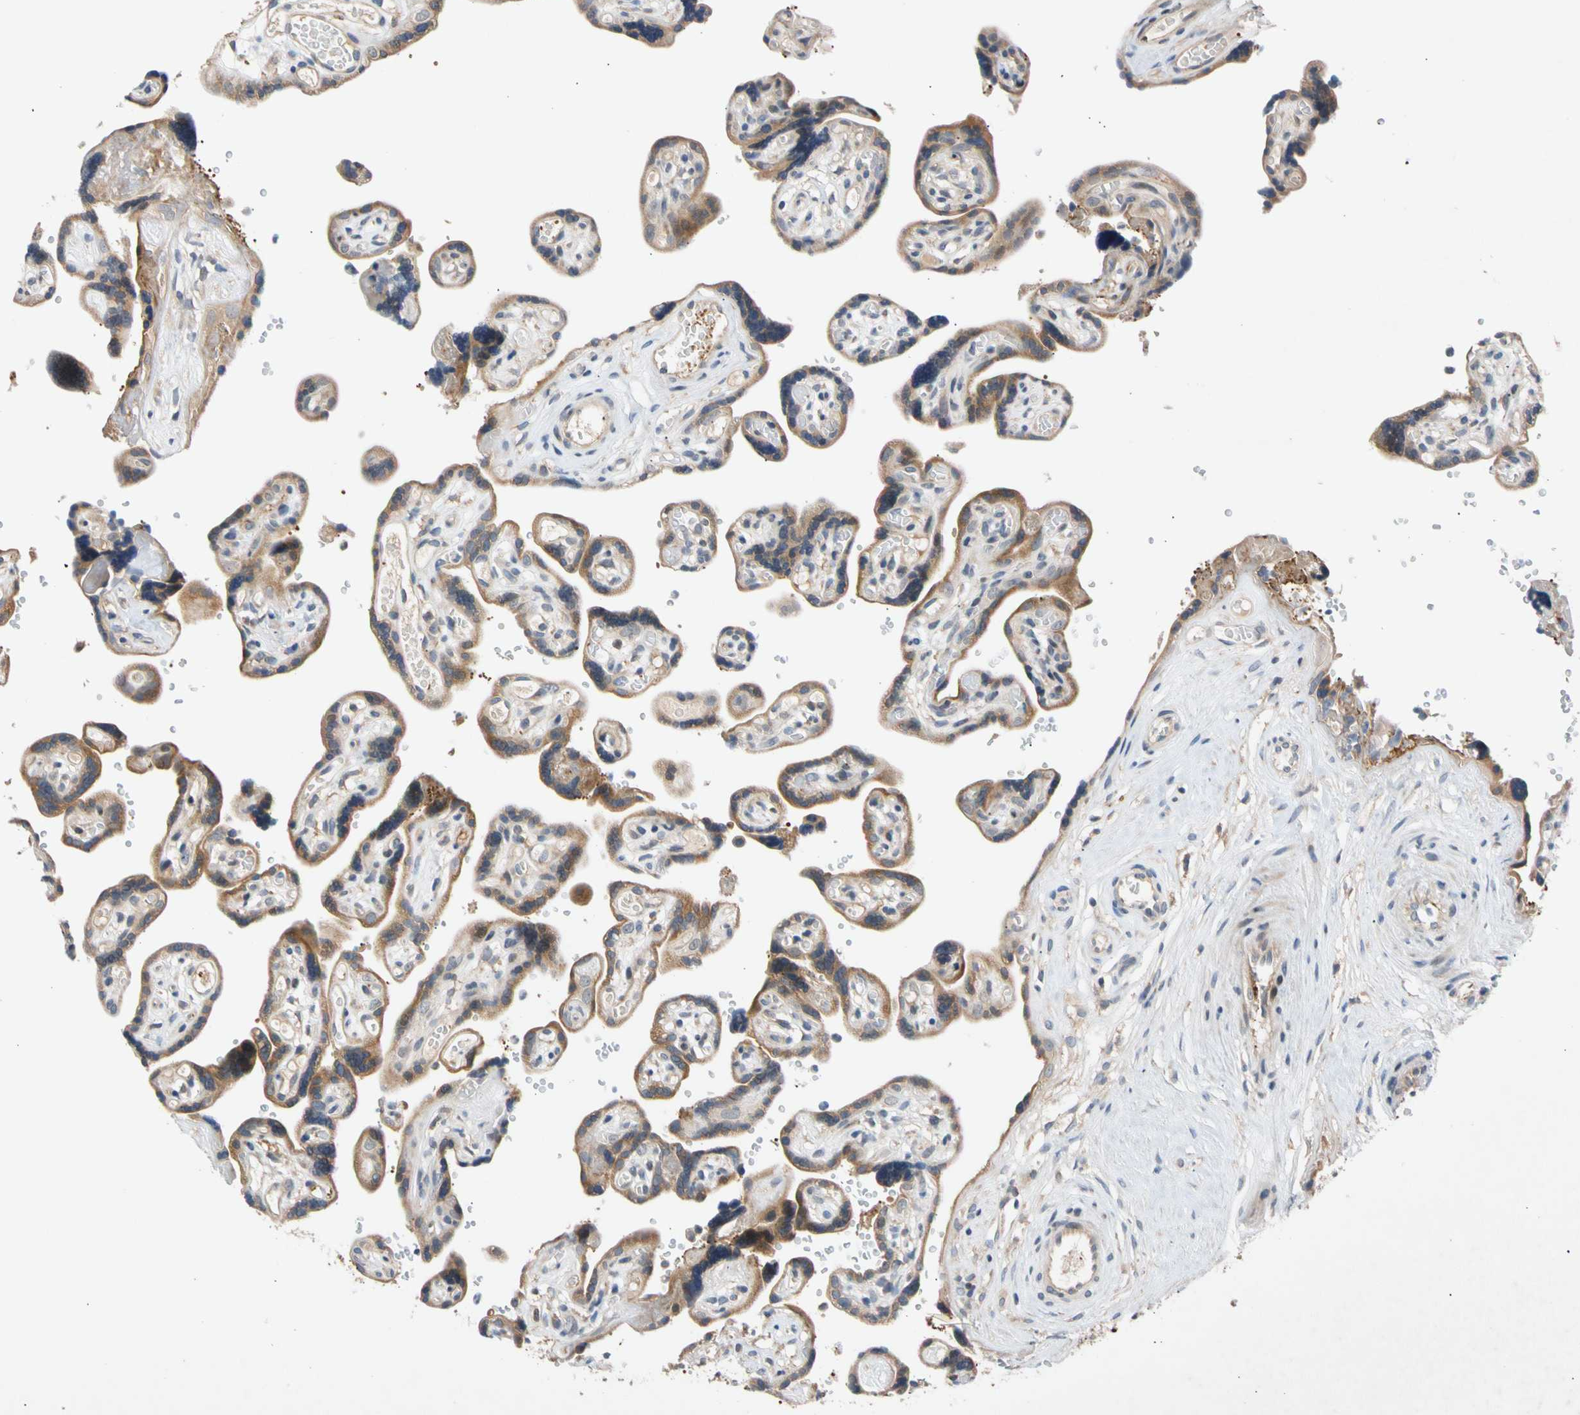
{"staining": {"intensity": "moderate", "quantity": "25%-75%", "location": "cytoplasmic/membranous"}, "tissue": "placenta", "cell_type": "Decidual cells", "image_type": "normal", "snomed": [{"axis": "morphology", "description": "Normal tissue, NOS"}, {"axis": "topography", "description": "Placenta"}], "caption": "A brown stain shows moderate cytoplasmic/membranous expression of a protein in decidual cells of normal human placenta.", "gene": "CNST", "patient": {"sex": "female", "age": 30}}